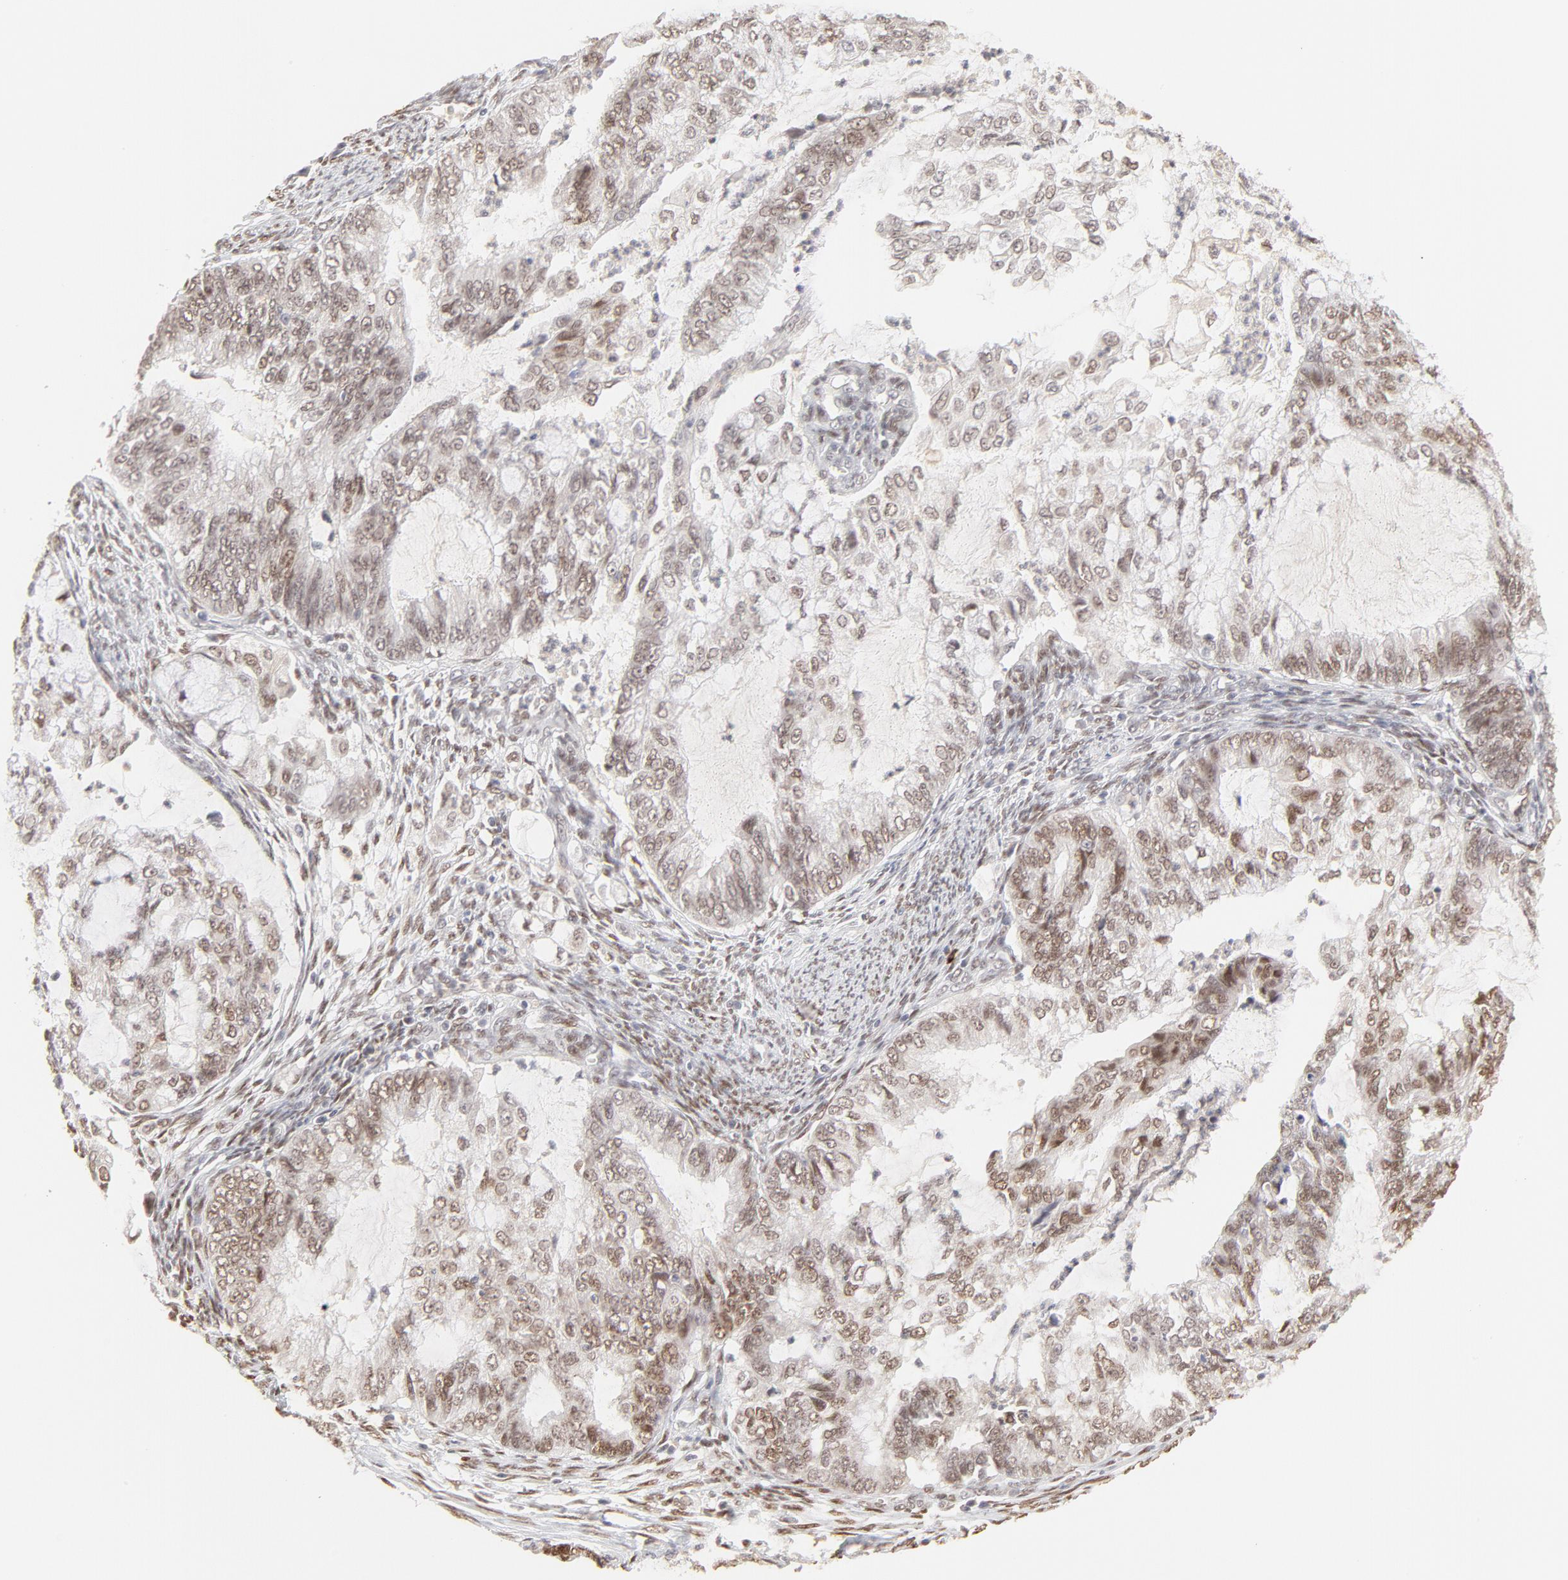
{"staining": {"intensity": "moderate", "quantity": "25%-75%", "location": "nuclear"}, "tissue": "endometrial cancer", "cell_type": "Tumor cells", "image_type": "cancer", "snomed": [{"axis": "morphology", "description": "Adenocarcinoma, NOS"}, {"axis": "topography", "description": "Endometrium"}], "caption": "A micrograph of human endometrial cancer (adenocarcinoma) stained for a protein demonstrates moderate nuclear brown staining in tumor cells. Using DAB (brown) and hematoxylin (blue) stains, captured at high magnification using brightfield microscopy.", "gene": "PBX3", "patient": {"sex": "female", "age": 75}}